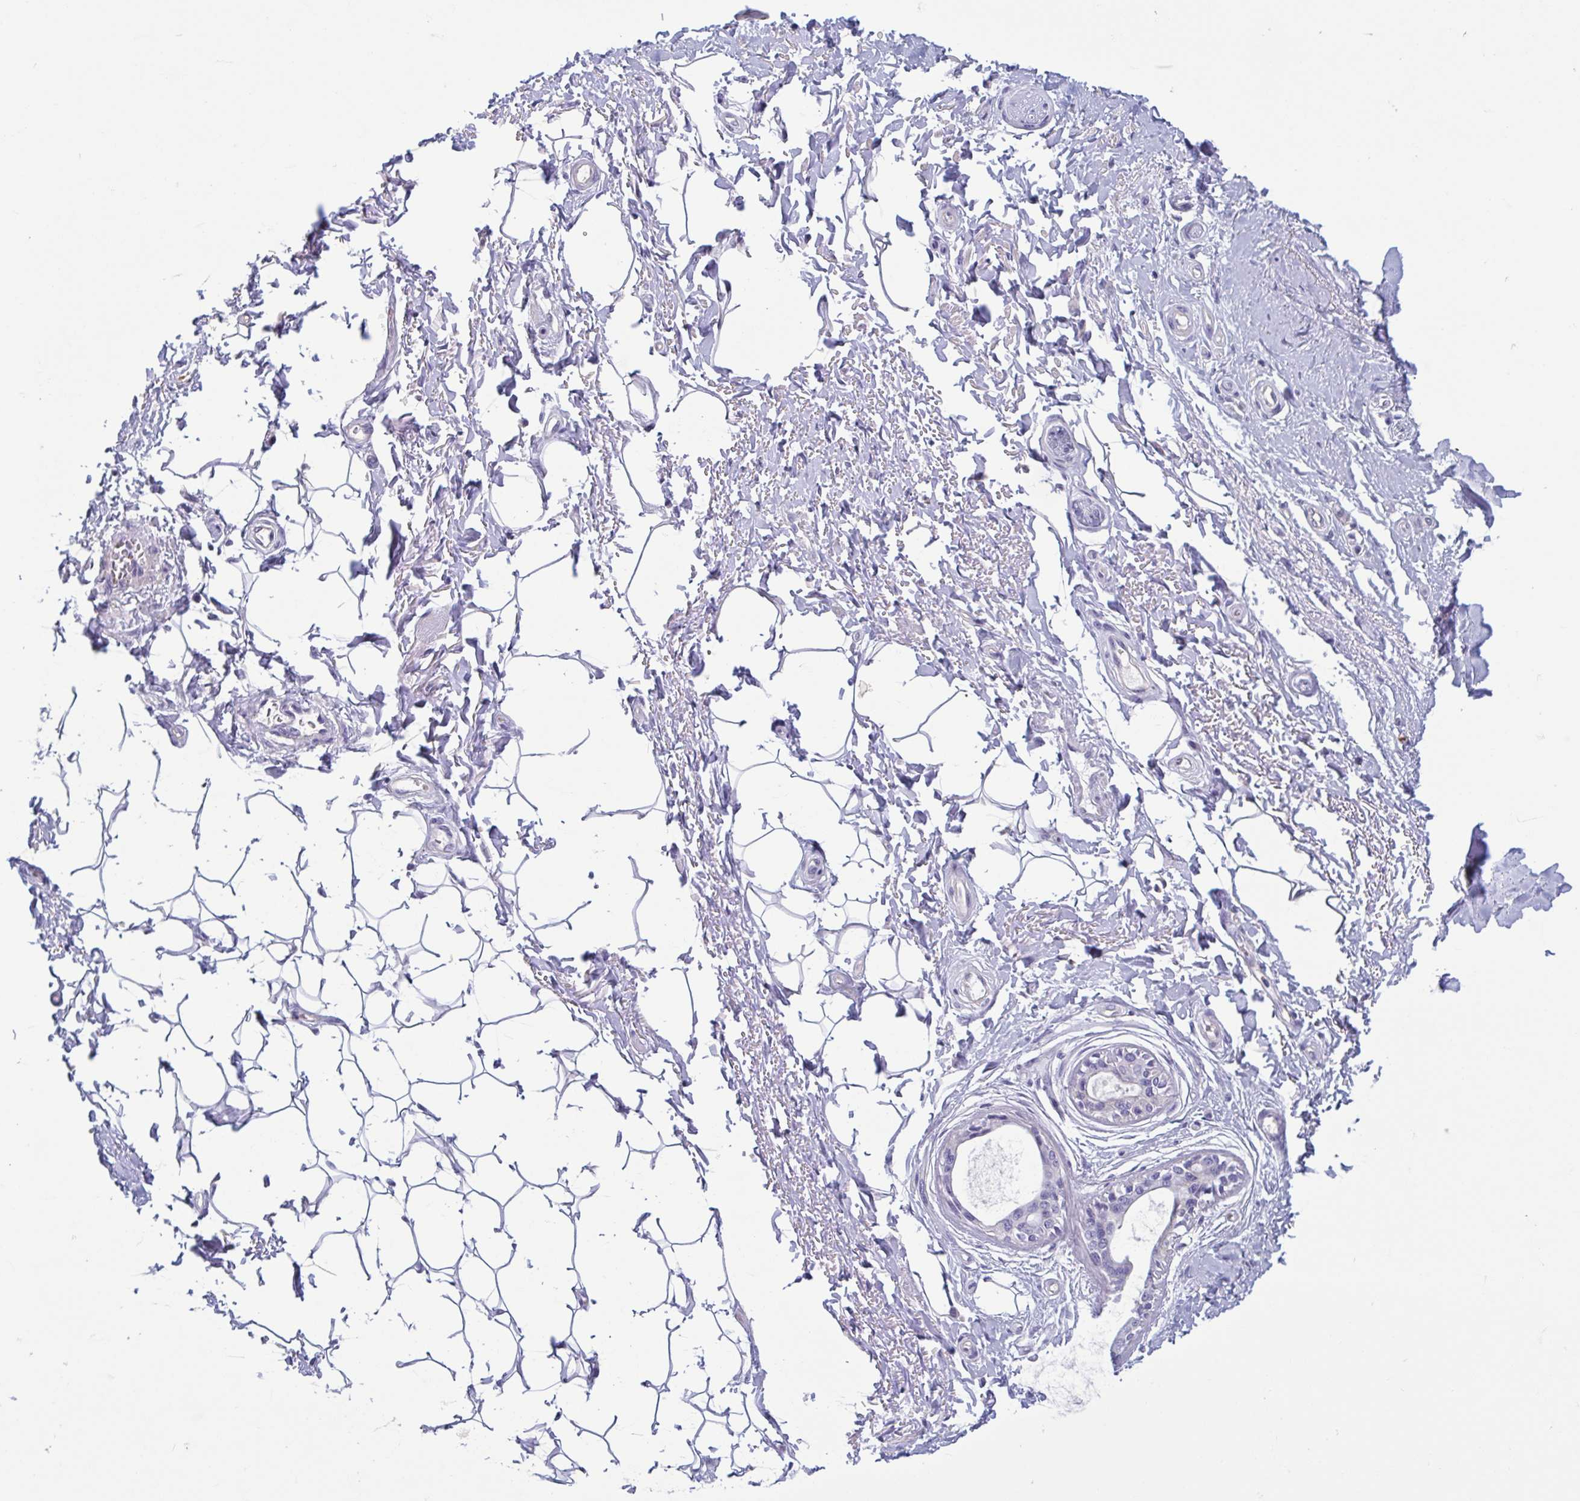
{"staining": {"intensity": "negative", "quantity": "none", "location": "none"}, "tissue": "adipose tissue", "cell_type": "Adipocytes", "image_type": "normal", "snomed": [{"axis": "morphology", "description": "Normal tissue, NOS"}, {"axis": "topography", "description": "Peripheral nerve tissue"}], "caption": "Immunohistochemistry (IHC) of unremarkable adipose tissue exhibits no expression in adipocytes.", "gene": "MORC4", "patient": {"sex": "male", "age": 51}}